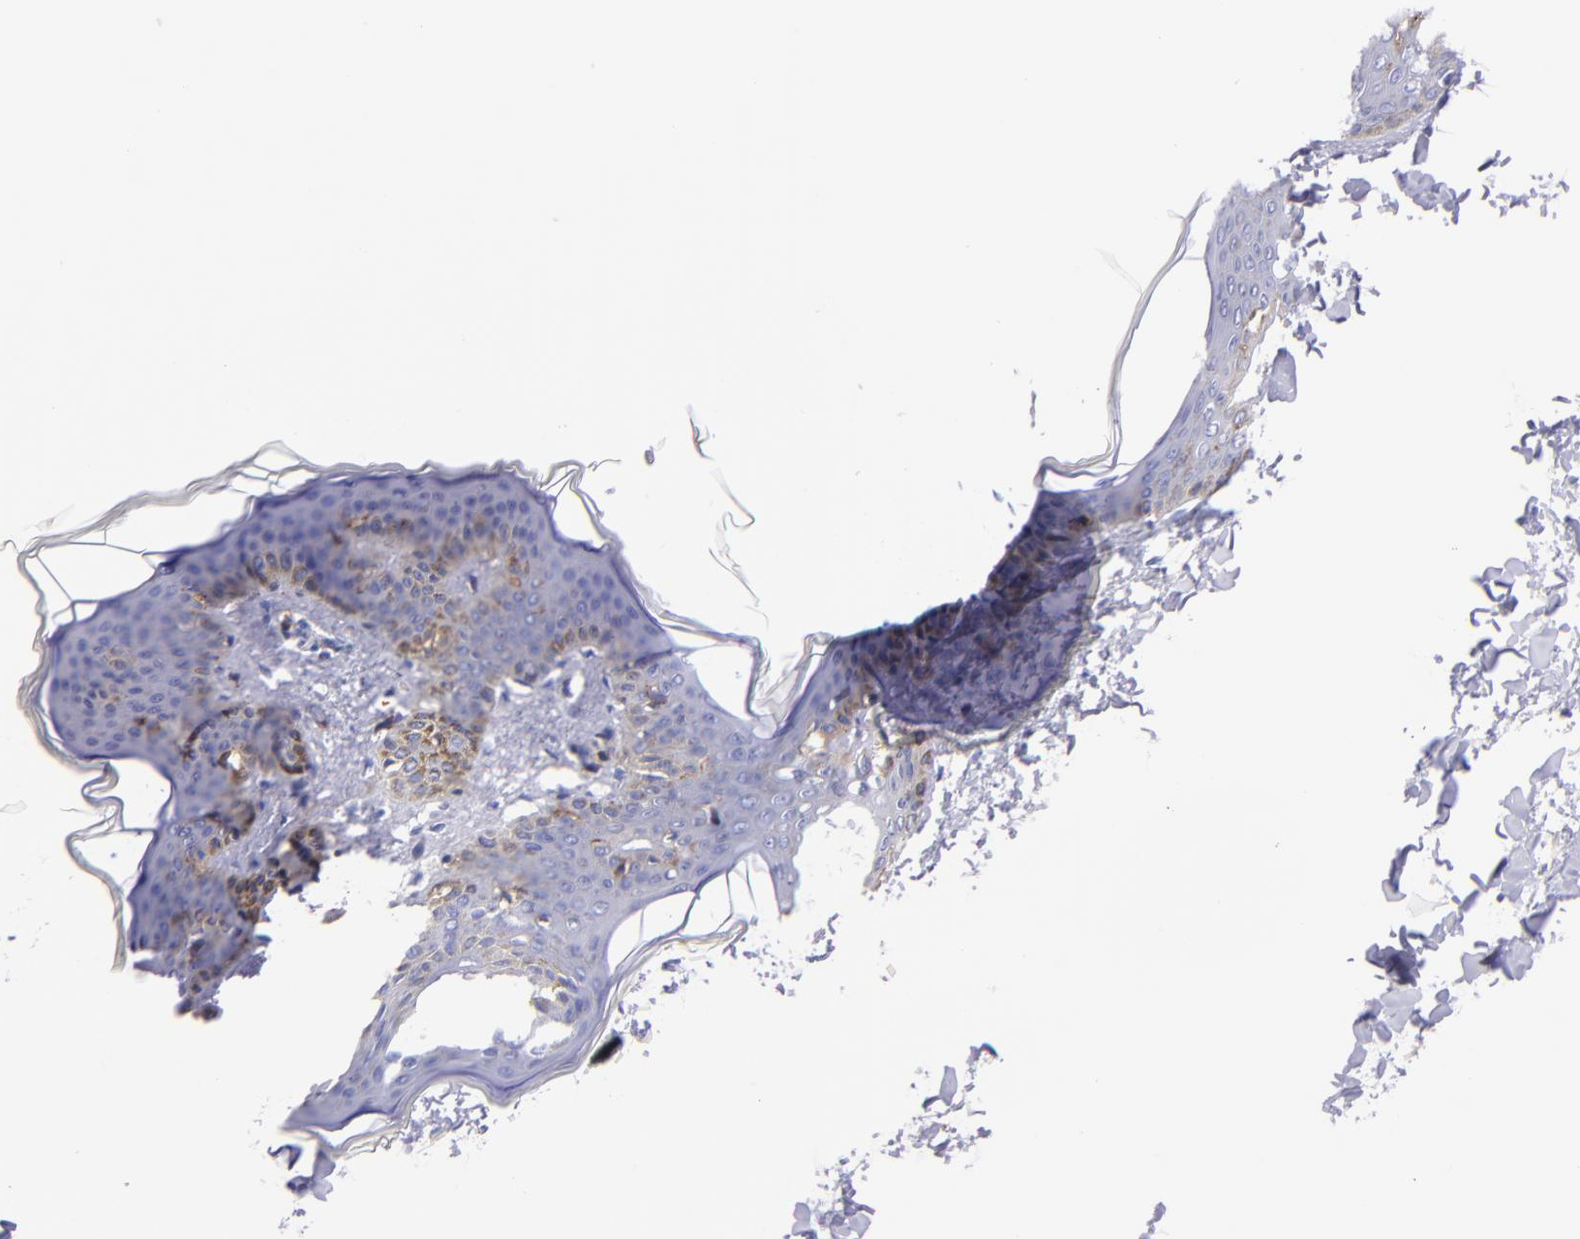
{"staining": {"intensity": "negative", "quantity": "none", "location": "none"}, "tissue": "skin", "cell_type": "Fibroblasts", "image_type": "normal", "snomed": [{"axis": "morphology", "description": "Normal tissue, NOS"}, {"axis": "topography", "description": "Skin"}], "caption": "This photomicrograph is of unremarkable skin stained with immunohistochemistry to label a protein in brown with the nuclei are counter-stained blue. There is no staining in fibroblasts.", "gene": "SPN", "patient": {"sex": "female", "age": 17}}